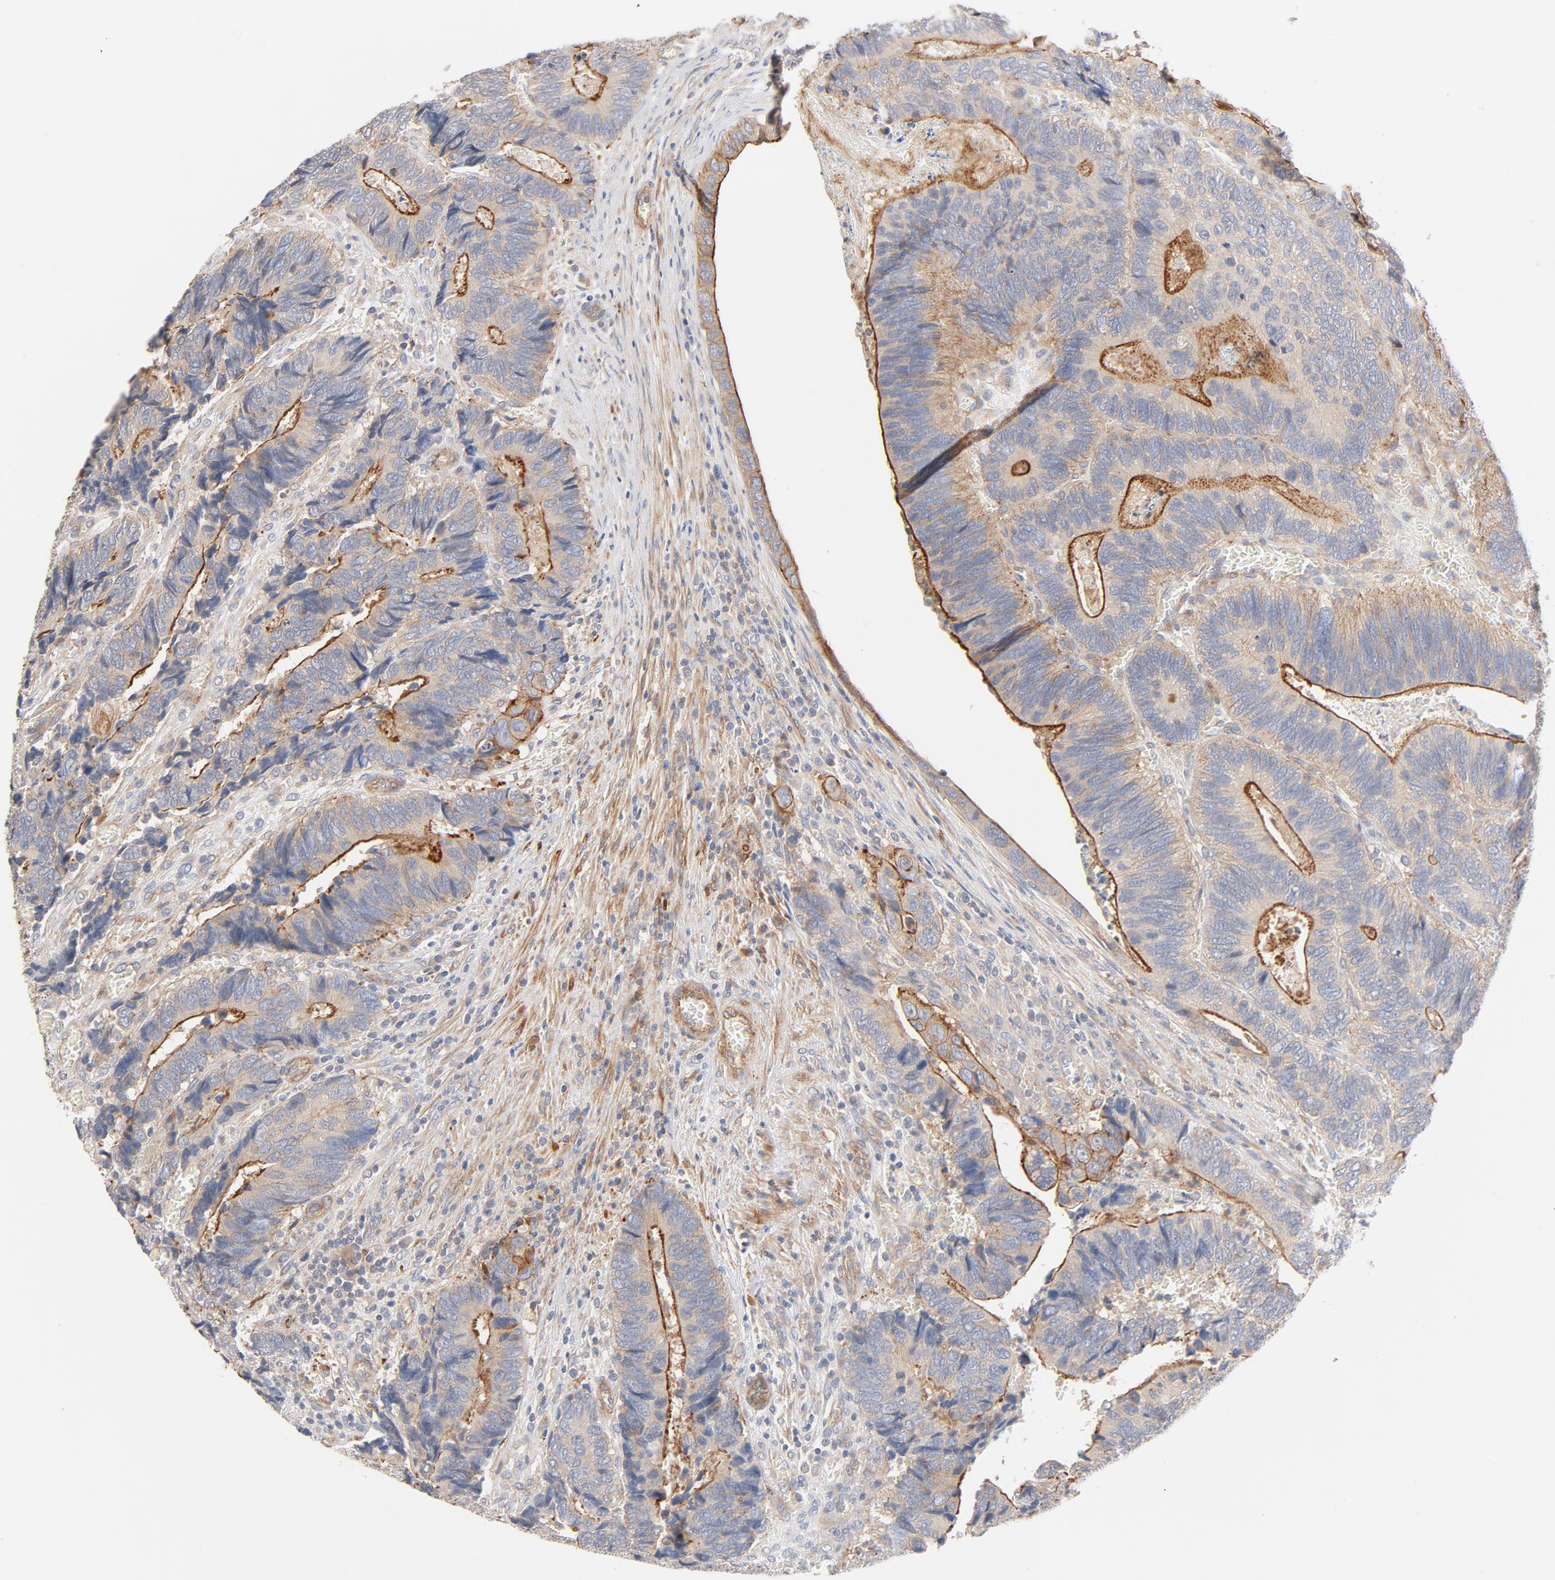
{"staining": {"intensity": "strong", "quantity": "25%-75%", "location": "cytoplasmic/membranous"}, "tissue": "colorectal cancer", "cell_type": "Tumor cells", "image_type": "cancer", "snomed": [{"axis": "morphology", "description": "Adenocarcinoma, NOS"}, {"axis": "topography", "description": "Colon"}], "caption": "Colorectal adenocarcinoma stained with immunohistochemistry exhibits strong cytoplasmic/membranous positivity in about 25%-75% of tumor cells. (Brightfield microscopy of DAB IHC at high magnification).", "gene": "STRN3", "patient": {"sex": "male", "age": 72}}